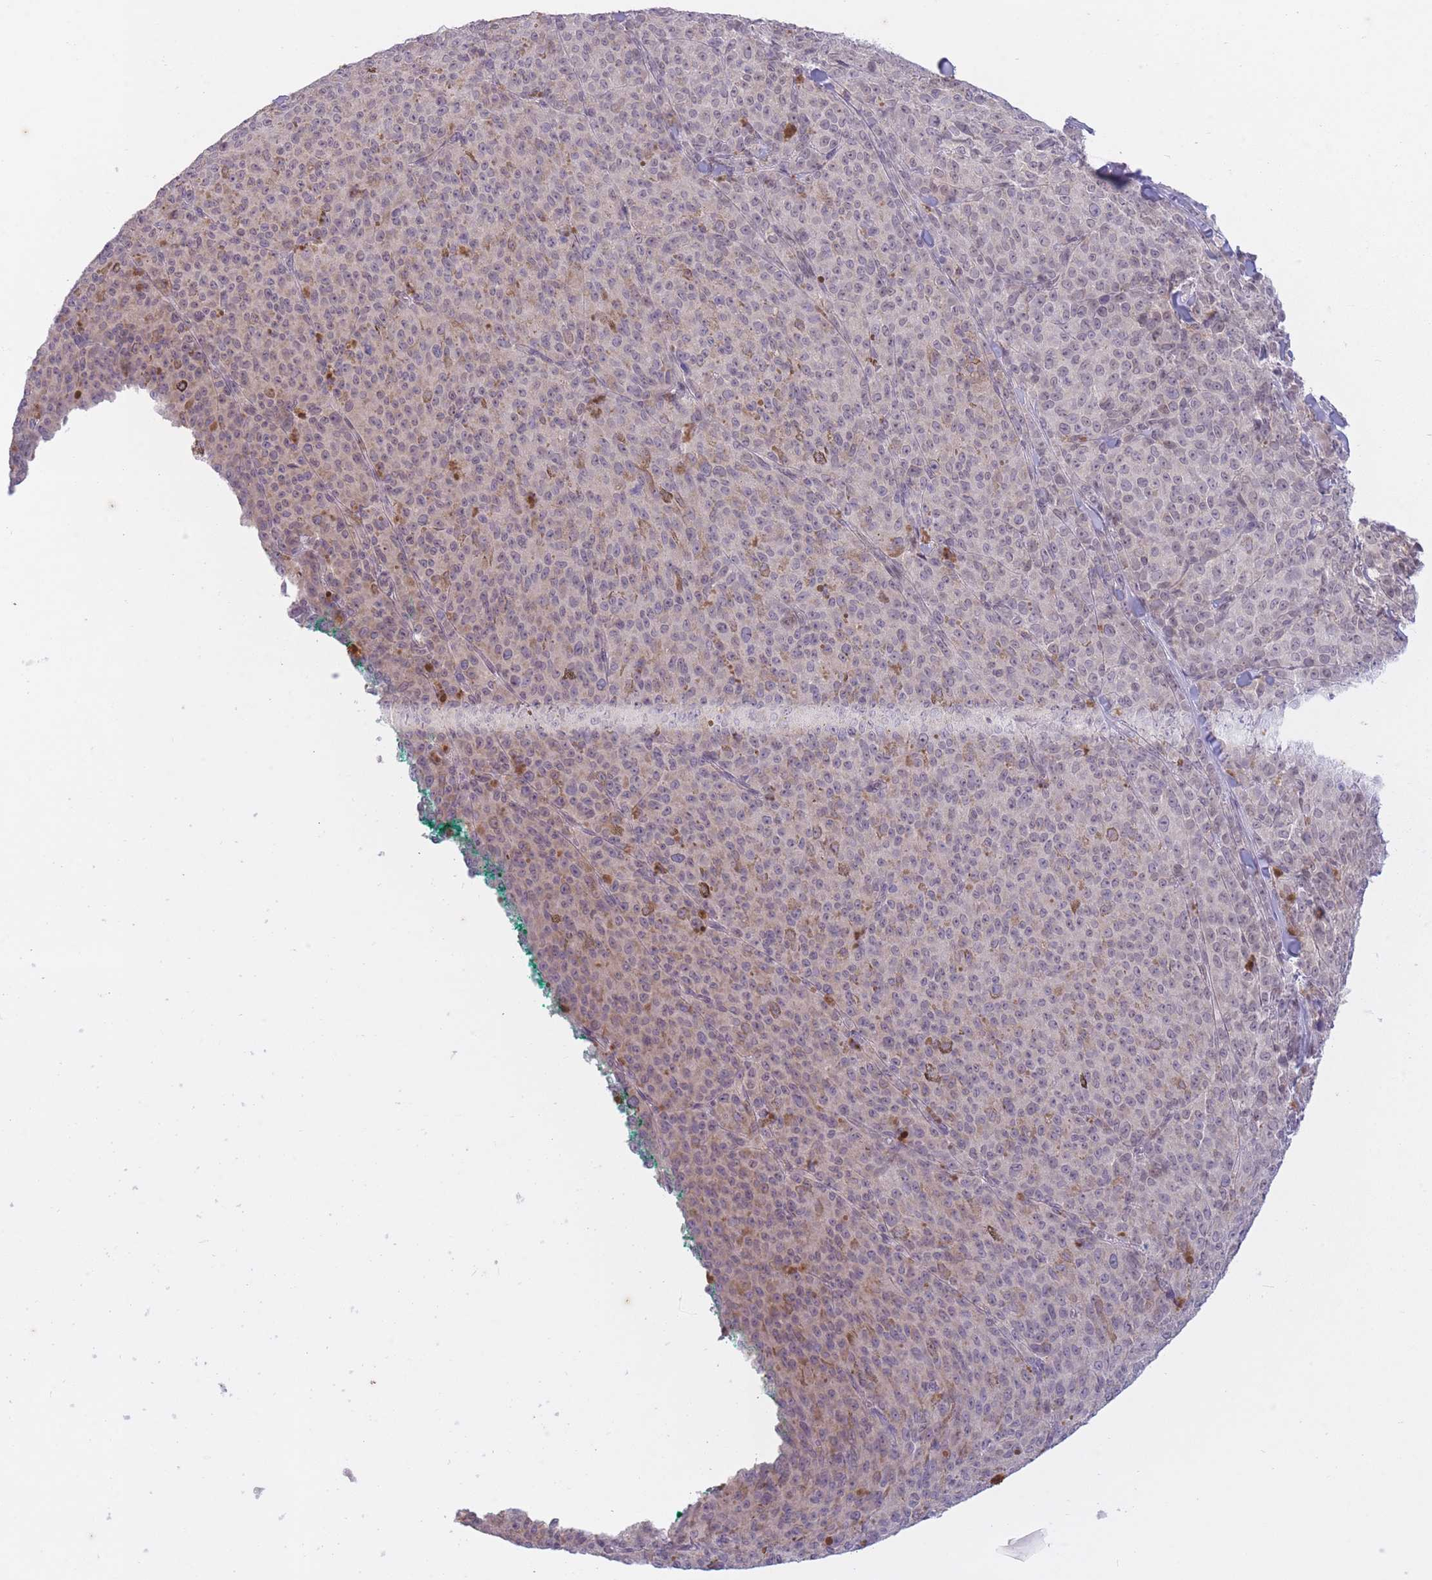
{"staining": {"intensity": "weak", "quantity": "25%-75%", "location": "cytoplasmic/membranous,nuclear"}, "tissue": "melanoma", "cell_type": "Tumor cells", "image_type": "cancer", "snomed": [{"axis": "morphology", "description": "Malignant melanoma, NOS"}, {"axis": "topography", "description": "Skin"}], "caption": "The micrograph shows a brown stain indicating the presence of a protein in the cytoplasmic/membranous and nuclear of tumor cells in melanoma. The staining was performed using DAB, with brown indicating positive protein expression. Nuclei are stained blue with hematoxylin.", "gene": "ARPIN", "patient": {"sex": "female", "age": 52}}